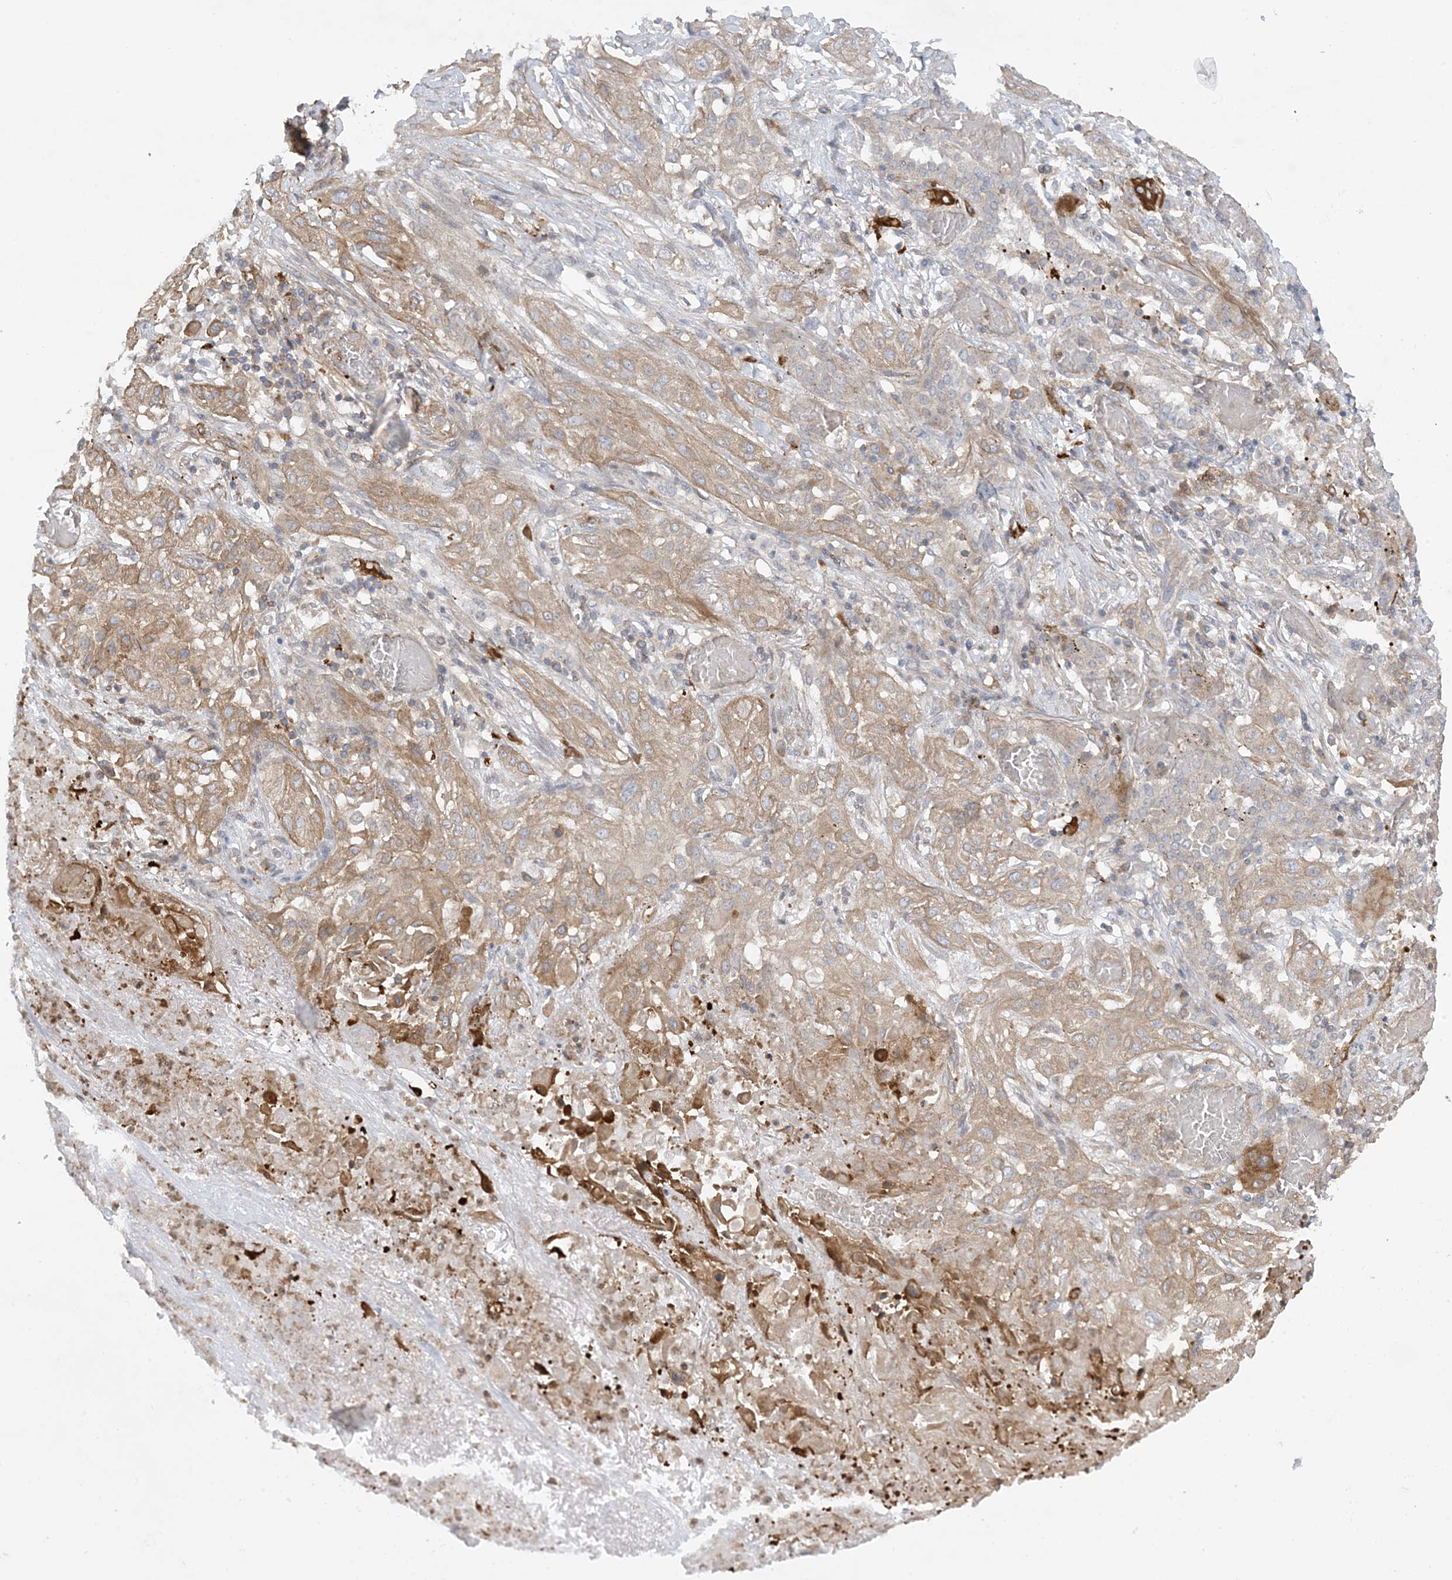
{"staining": {"intensity": "weak", "quantity": ">75%", "location": "cytoplasmic/membranous"}, "tissue": "lung cancer", "cell_type": "Tumor cells", "image_type": "cancer", "snomed": [{"axis": "morphology", "description": "Squamous cell carcinoma, NOS"}, {"axis": "topography", "description": "Lung"}], "caption": "Human lung cancer stained for a protein (brown) displays weak cytoplasmic/membranous positive expression in about >75% of tumor cells.", "gene": "ICMT", "patient": {"sex": "female", "age": 47}}